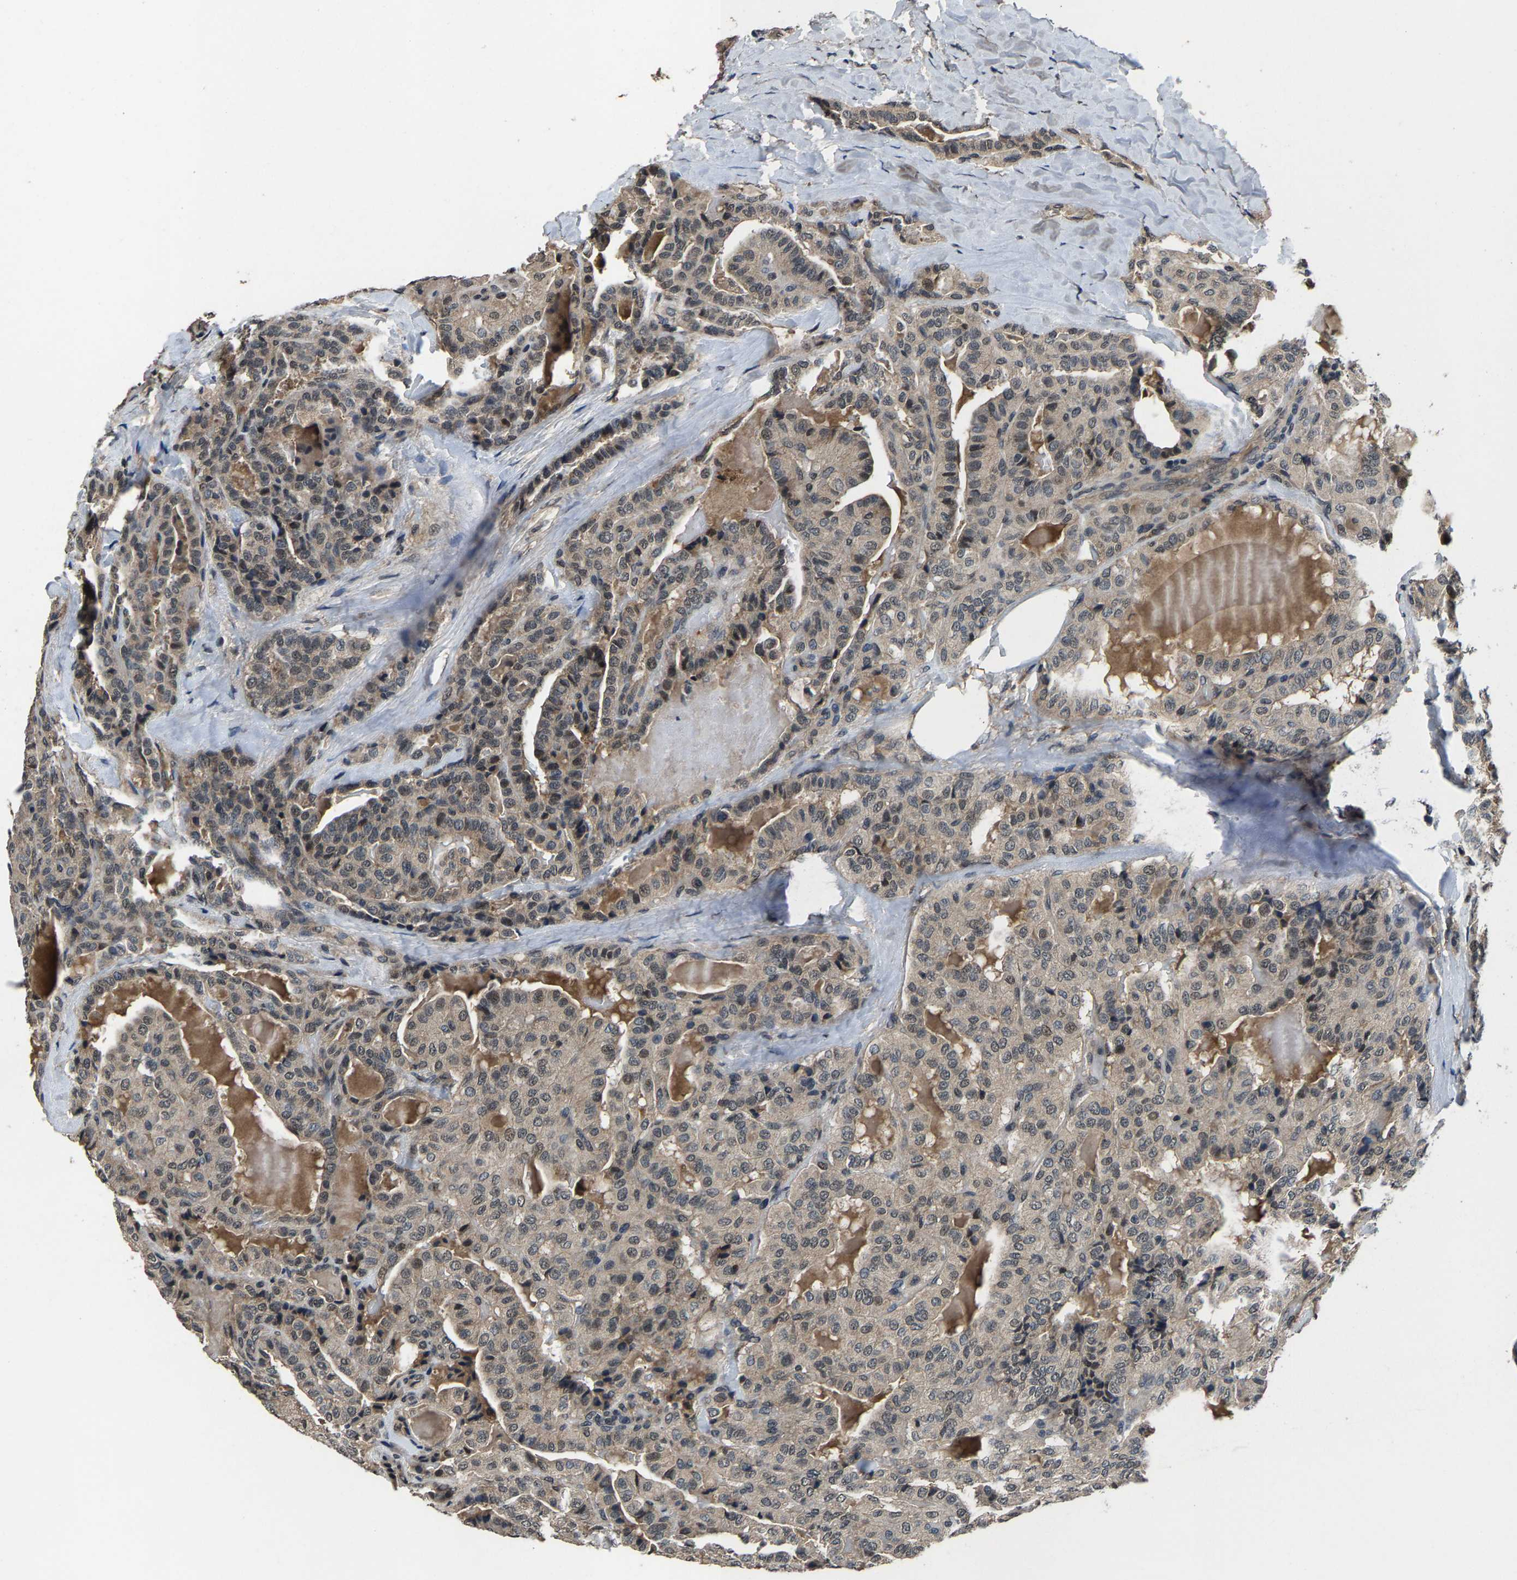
{"staining": {"intensity": "weak", "quantity": "<25%", "location": "cytoplasmic/membranous,nuclear"}, "tissue": "thyroid cancer", "cell_type": "Tumor cells", "image_type": "cancer", "snomed": [{"axis": "morphology", "description": "Papillary adenocarcinoma, NOS"}, {"axis": "topography", "description": "Thyroid gland"}], "caption": "This is an IHC photomicrograph of human papillary adenocarcinoma (thyroid). There is no expression in tumor cells.", "gene": "HUWE1", "patient": {"sex": "male", "age": 77}}